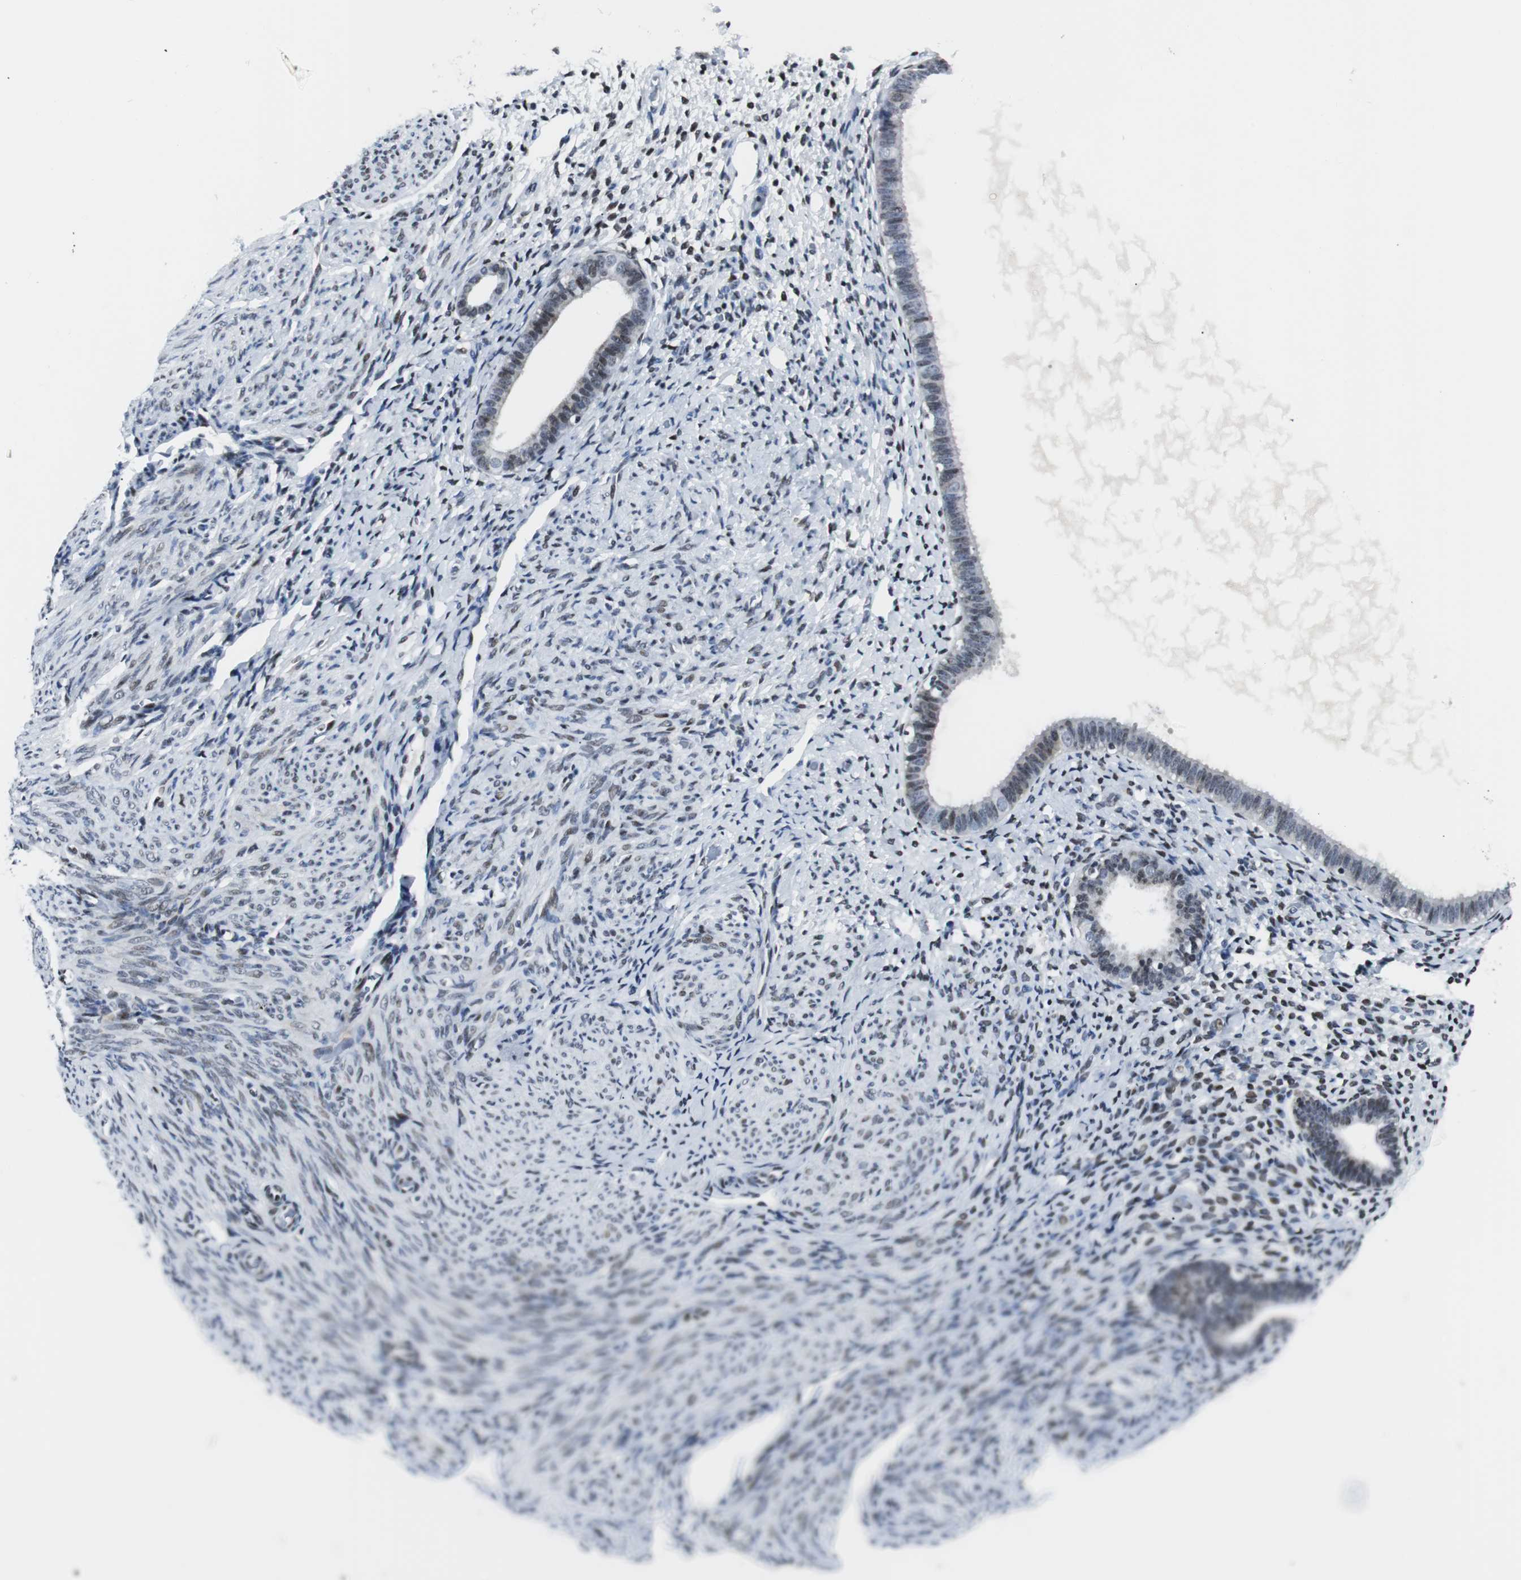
{"staining": {"intensity": "weak", "quantity": "<25%", "location": "nuclear"}, "tissue": "endometrium", "cell_type": "Cells in endometrial stroma", "image_type": "normal", "snomed": [{"axis": "morphology", "description": "Normal tissue, NOS"}, {"axis": "topography", "description": "Endometrium"}], "caption": "The immunohistochemistry photomicrograph has no significant staining in cells in endometrial stroma of endometrium.", "gene": "MTA1", "patient": {"sex": "female", "age": 61}}